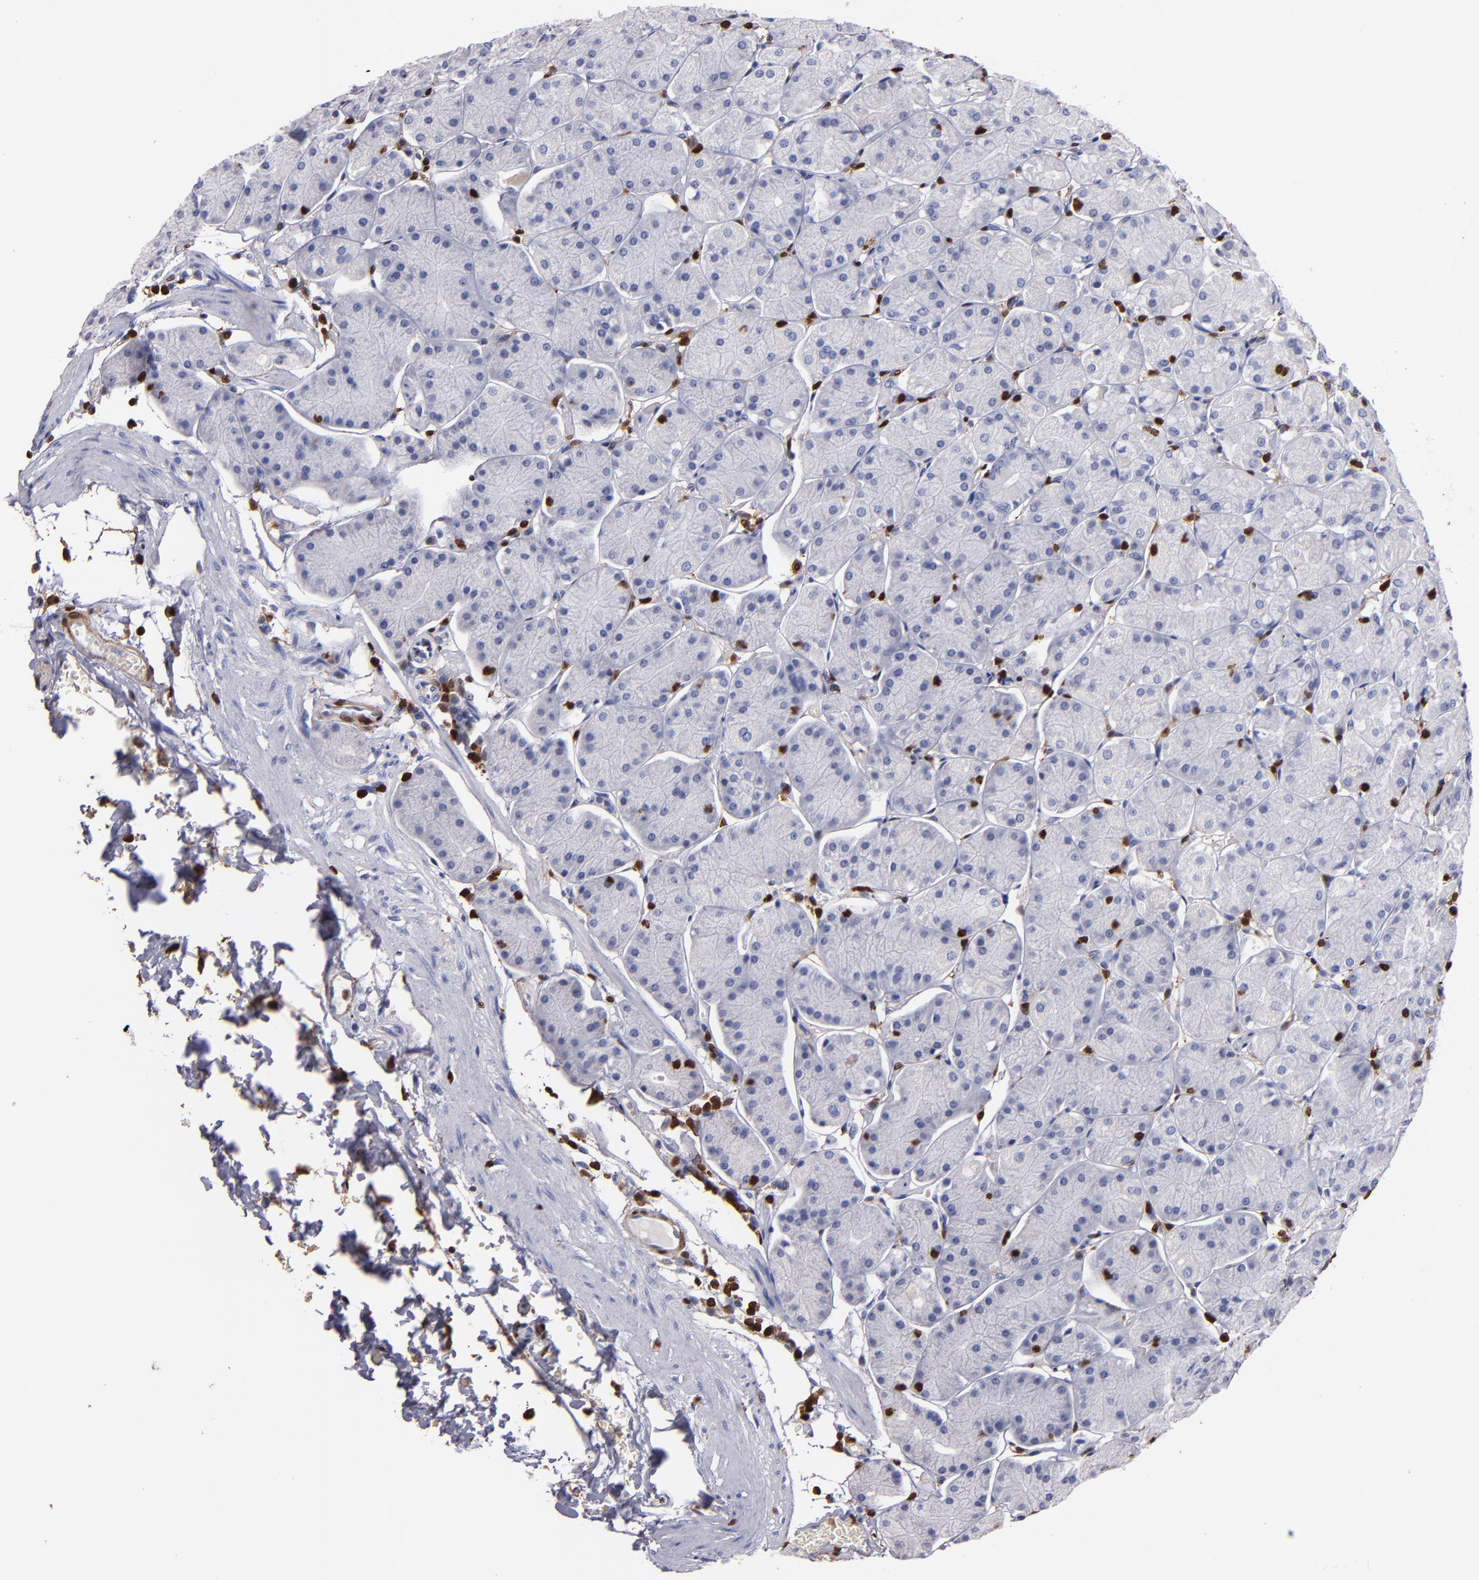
{"staining": {"intensity": "negative", "quantity": "none", "location": "none"}, "tissue": "stomach", "cell_type": "Glandular cells", "image_type": "normal", "snomed": [{"axis": "morphology", "description": "Normal tissue, NOS"}, {"axis": "topography", "description": "Stomach, upper"}, {"axis": "topography", "description": "Stomach"}], "caption": "Immunohistochemistry (IHC) photomicrograph of normal stomach: human stomach stained with DAB demonstrates no significant protein positivity in glandular cells. (DAB immunohistochemistry with hematoxylin counter stain).", "gene": "S100A4", "patient": {"sex": "male", "age": 76}}